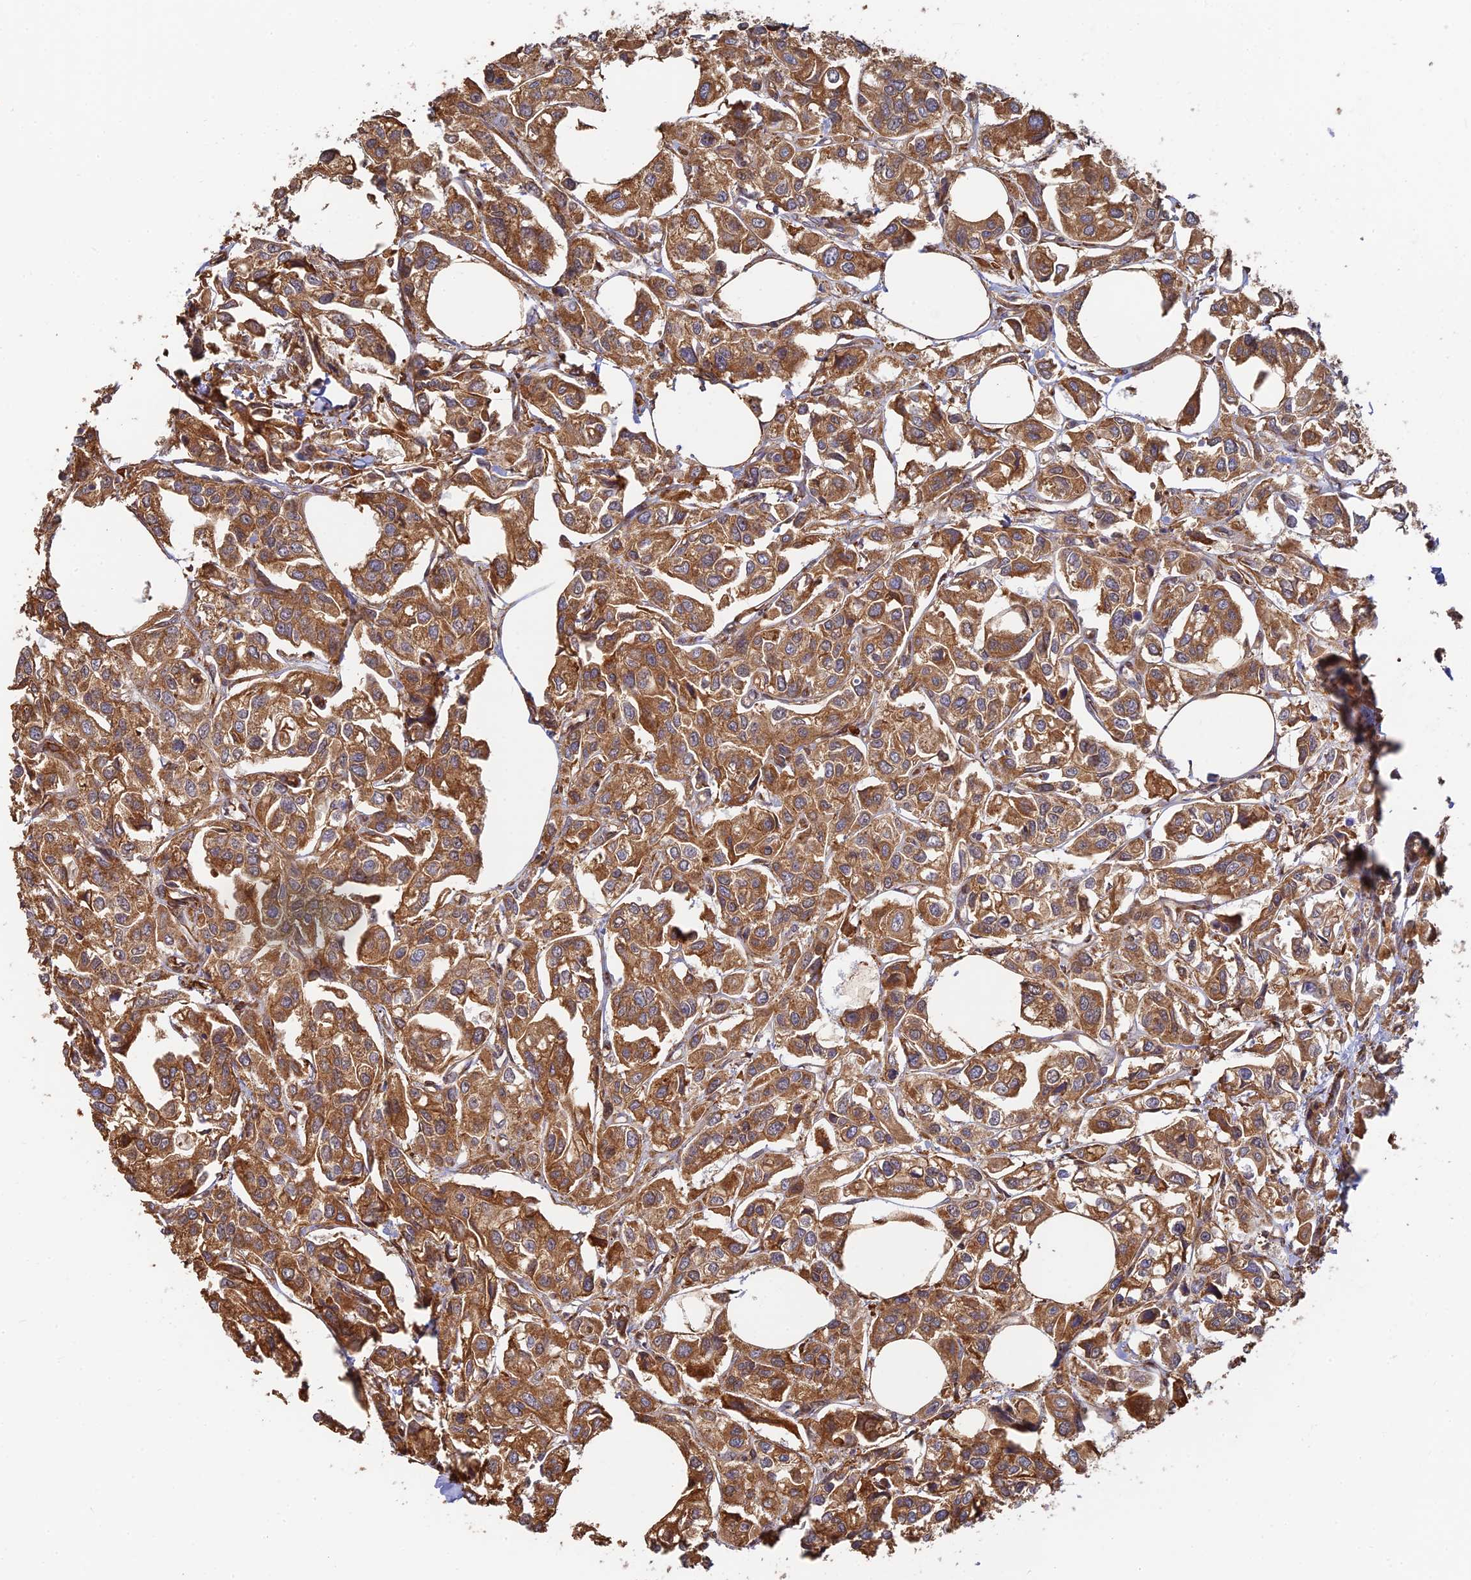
{"staining": {"intensity": "moderate", "quantity": ">75%", "location": "cytoplasmic/membranous"}, "tissue": "urothelial cancer", "cell_type": "Tumor cells", "image_type": "cancer", "snomed": [{"axis": "morphology", "description": "Urothelial carcinoma, High grade"}, {"axis": "topography", "description": "Urinary bladder"}], "caption": "Immunohistochemistry (IHC) histopathology image of neoplastic tissue: urothelial cancer stained using IHC displays medium levels of moderate protein expression localized specifically in the cytoplasmic/membranous of tumor cells, appearing as a cytoplasmic/membranous brown color.", "gene": "WBP11", "patient": {"sex": "male", "age": 67}}